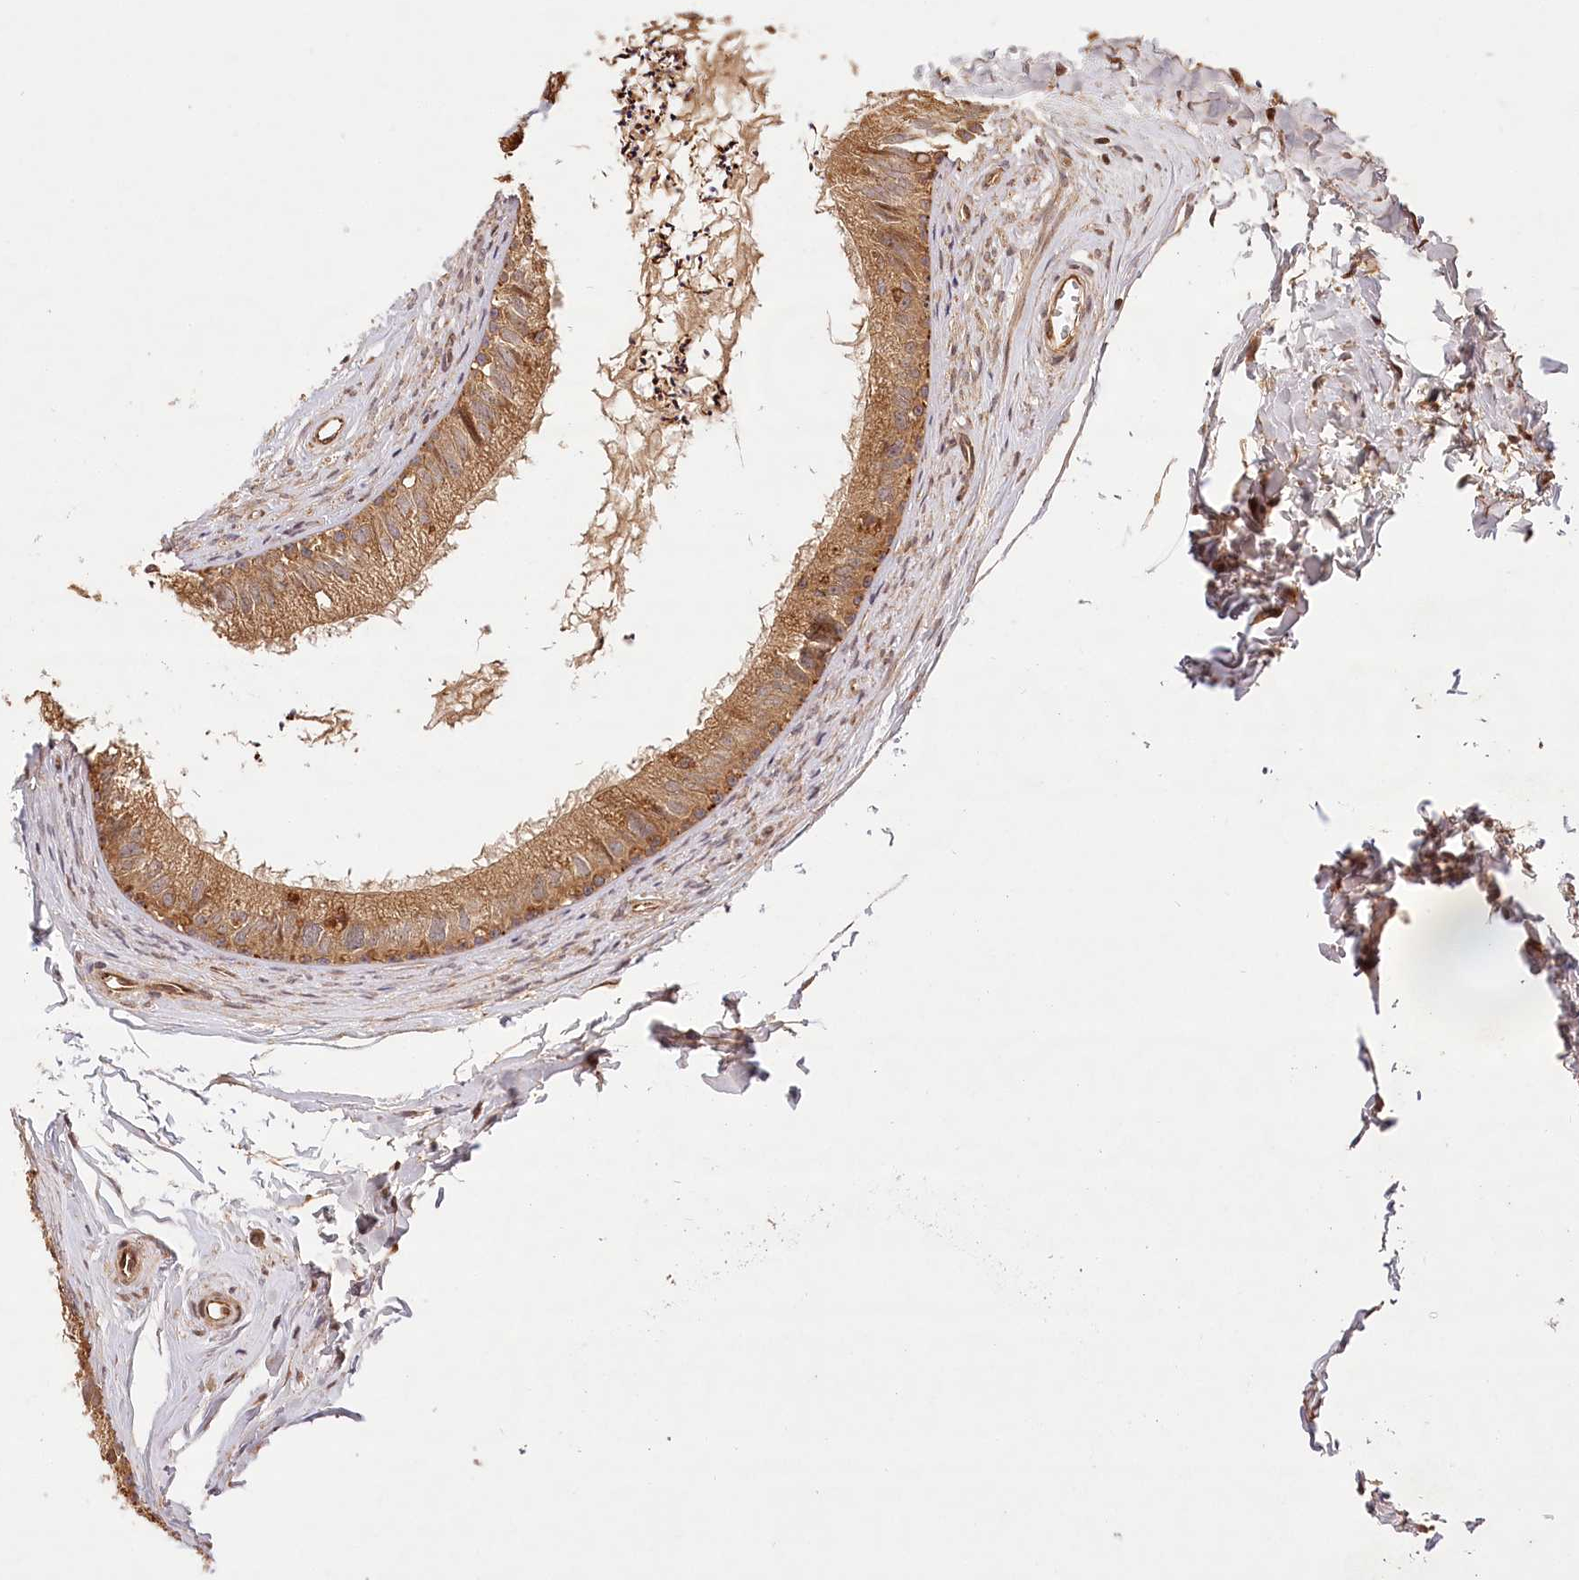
{"staining": {"intensity": "moderate", "quantity": ">75%", "location": "cytoplasmic/membranous"}, "tissue": "epididymis", "cell_type": "Glandular cells", "image_type": "normal", "snomed": [{"axis": "morphology", "description": "Normal tissue, NOS"}, {"axis": "topography", "description": "Epididymis"}], "caption": "Protein expression by immunohistochemistry exhibits moderate cytoplasmic/membranous positivity in approximately >75% of glandular cells in benign epididymis.", "gene": "LSS", "patient": {"sex": "male", "age": 56}}